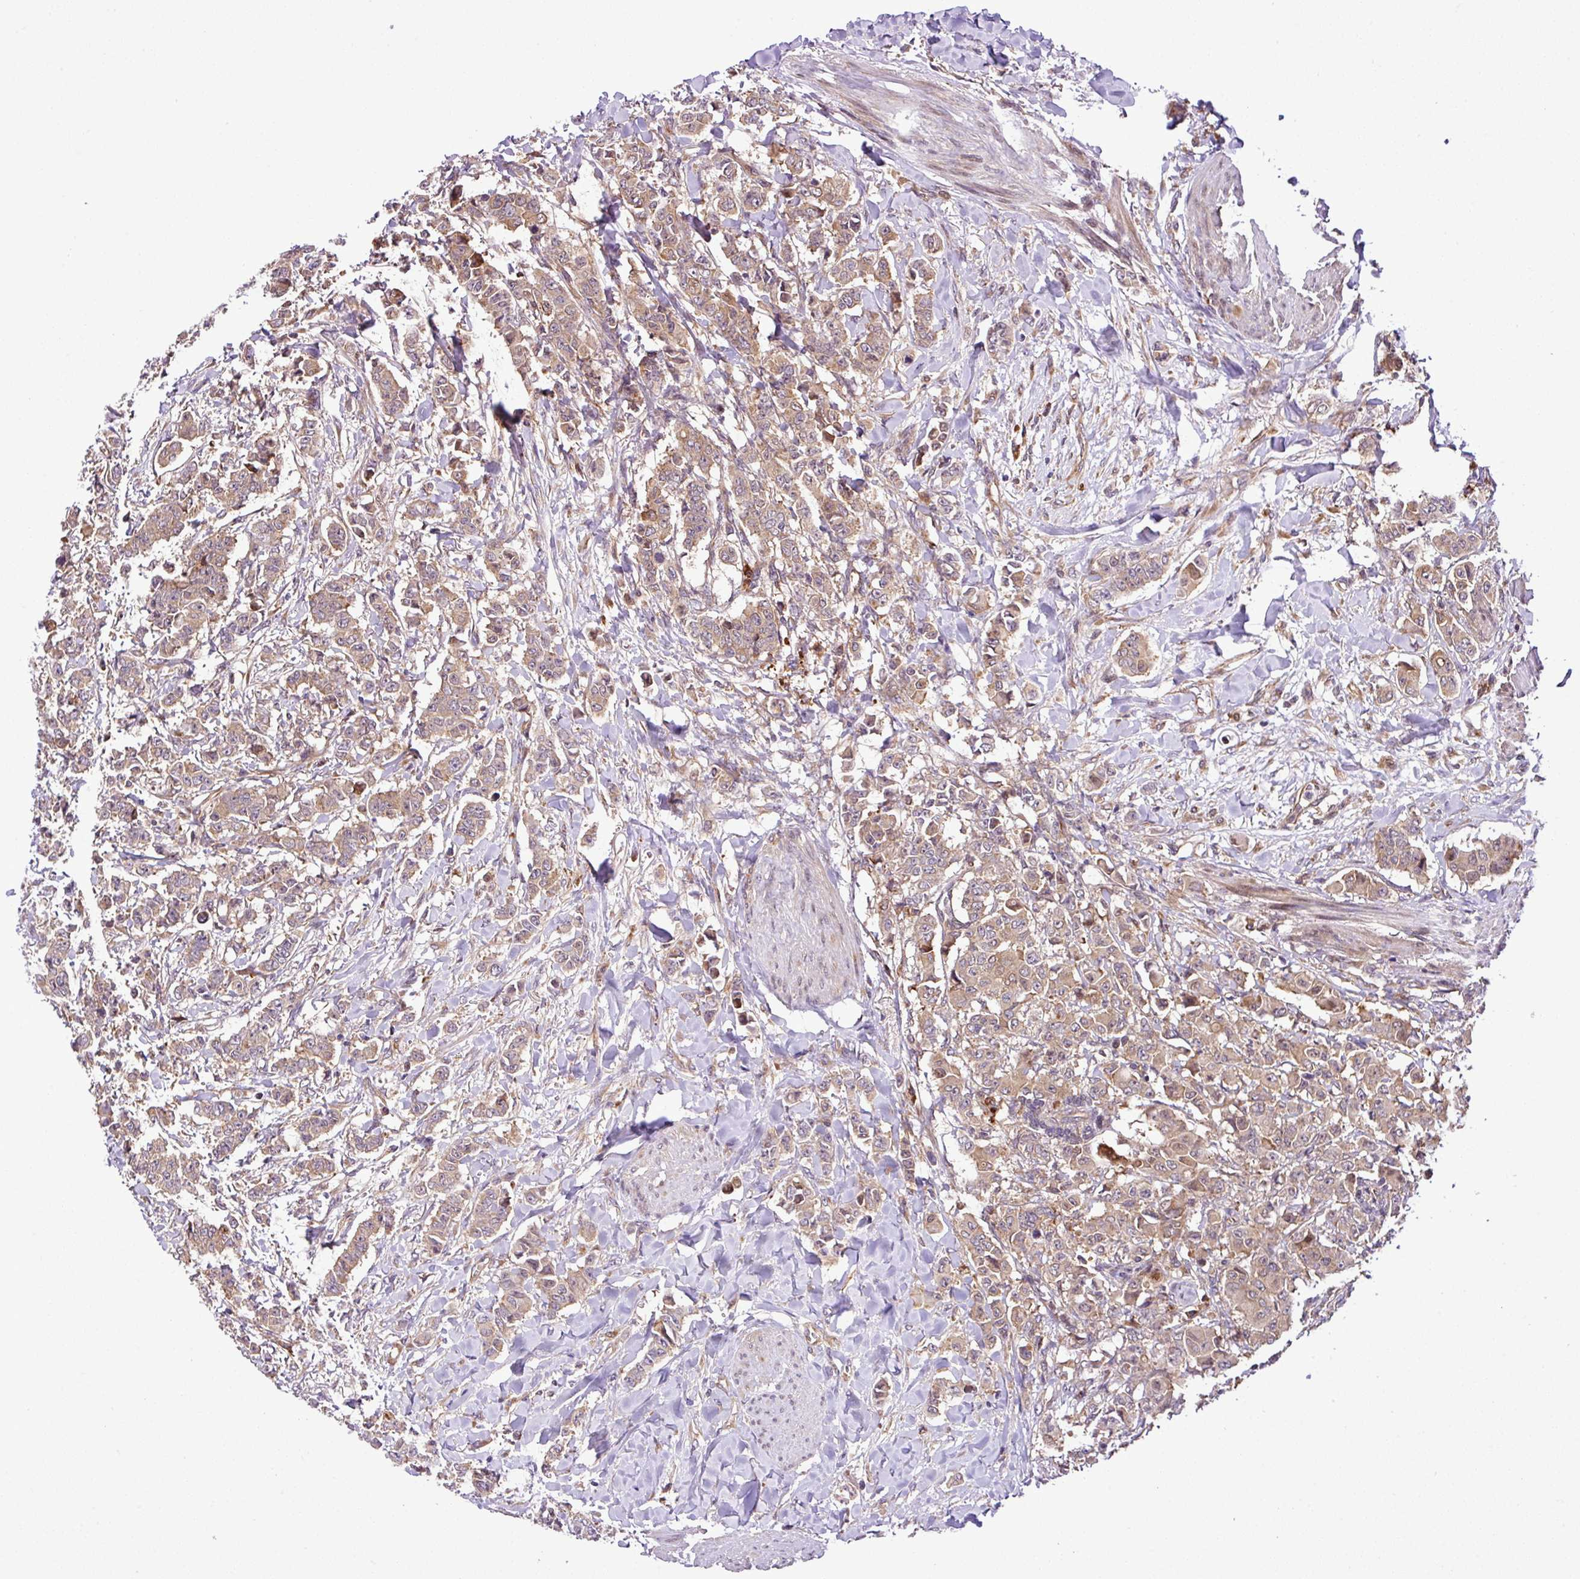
{"staining": {"intensity": "moderate", "quantity": ">75%", "location": "cytoplasmic/membranous"}, "tissue": "breast cancer", "cell_type": "Tumor cells", "image_type": "cancer", "snomed": [{"axis": "morphology", "description": "Duct carcinoma"}, {"axis": "topography", "description": "Breast"}], "caption": "Breast cancer (infiltrating ductal carcinoma) tissue displays moderate cytoplasmic/membranous staining in approximately >75% of tumor cells (Stains: DAB (3,3'-diaminobenzidine) in brown, nuclei in blue, Microscopy: brightfield microscopy at high magnification).", "gene": "DLGAP4", "patient": {"sex": "female", "age": 40}}